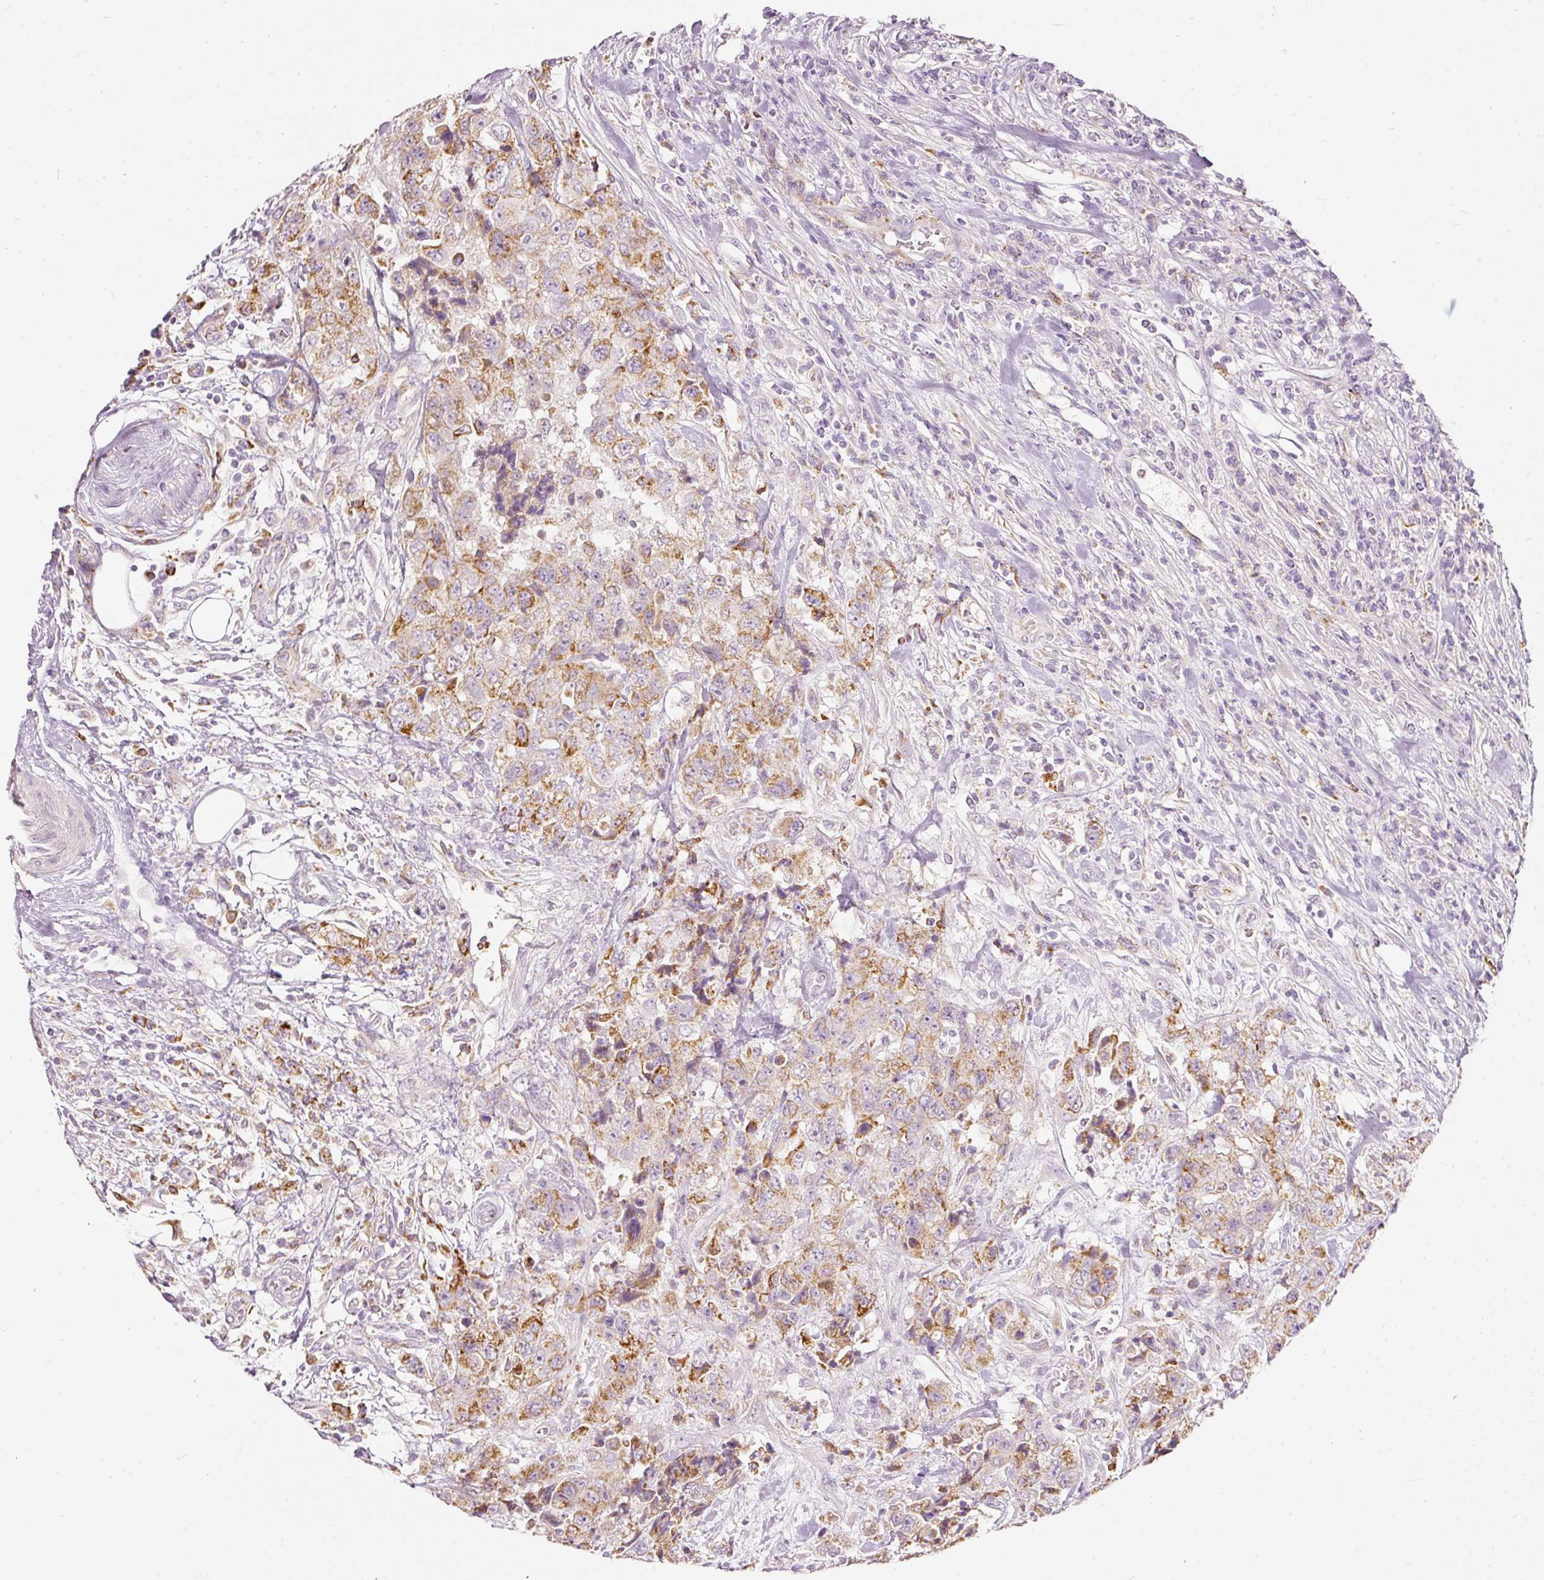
{"staining": {"intensity": "moderate", "quantity": ">75%", "location": "cytoplasmic/membranous"}, "tissue": "urothelial cancer", "cell_type": "Tumor cells", "image_type": "cancer", "snomed": [{"axis": "morphology", "description": "Urothelial carcinoma, High grade"}, {"axis": "topography", "description": "Urinary bladder"}], "caption": "This image reveals immunohistochemistry (IHC) staining of human urothelial cancer, with medium moderate cytoplasmic/membranous positivity in about >75% of tumor cells.", "gene": "MTHFD2", "patient": {"sex": "female", "age": 78}}